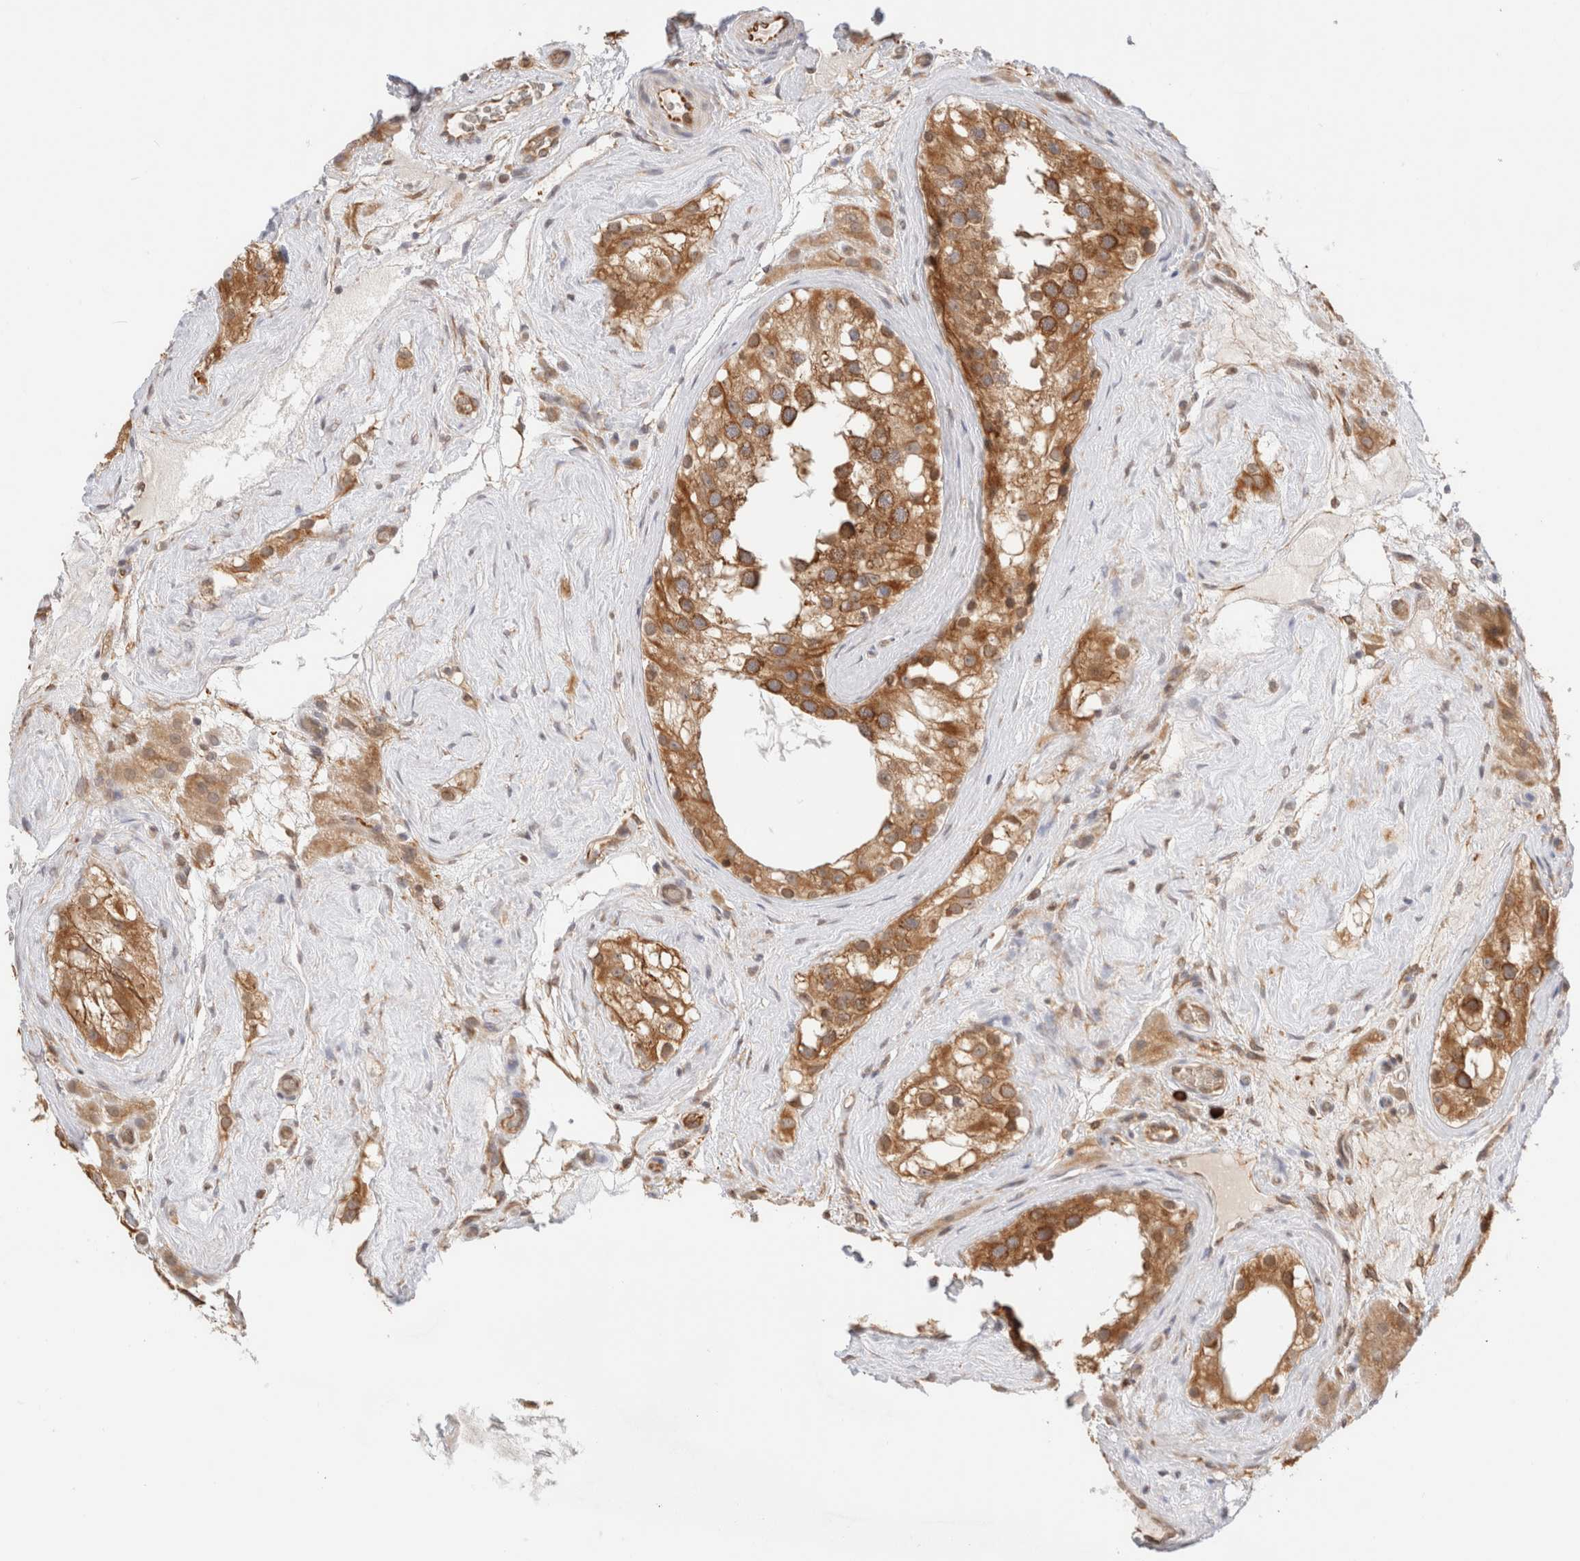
{"staining": {"intensity": "moderate", "quantity": ">75%", "location": "cytoplasmic/membranous"}, "tissue": "testis", "cell_type": "Cells in seminiferous ducts", "image_type": "normal", "snomed": [{"axis": "morphology", "description": "Normal tissue, NOS"}, {"axis": "morphology", "description": "Seminoma, NOS"}, {"axis": "topography", "description": "Testis"}], "caption": "Immunohistochemical staining of normal testis reveals moderate cytoplasmic/membranous protein staining in approximately >75% of cells in seminiferous ducts.", "gene": "SYVN1", "patient": {"sex": "male", "age": 71}}